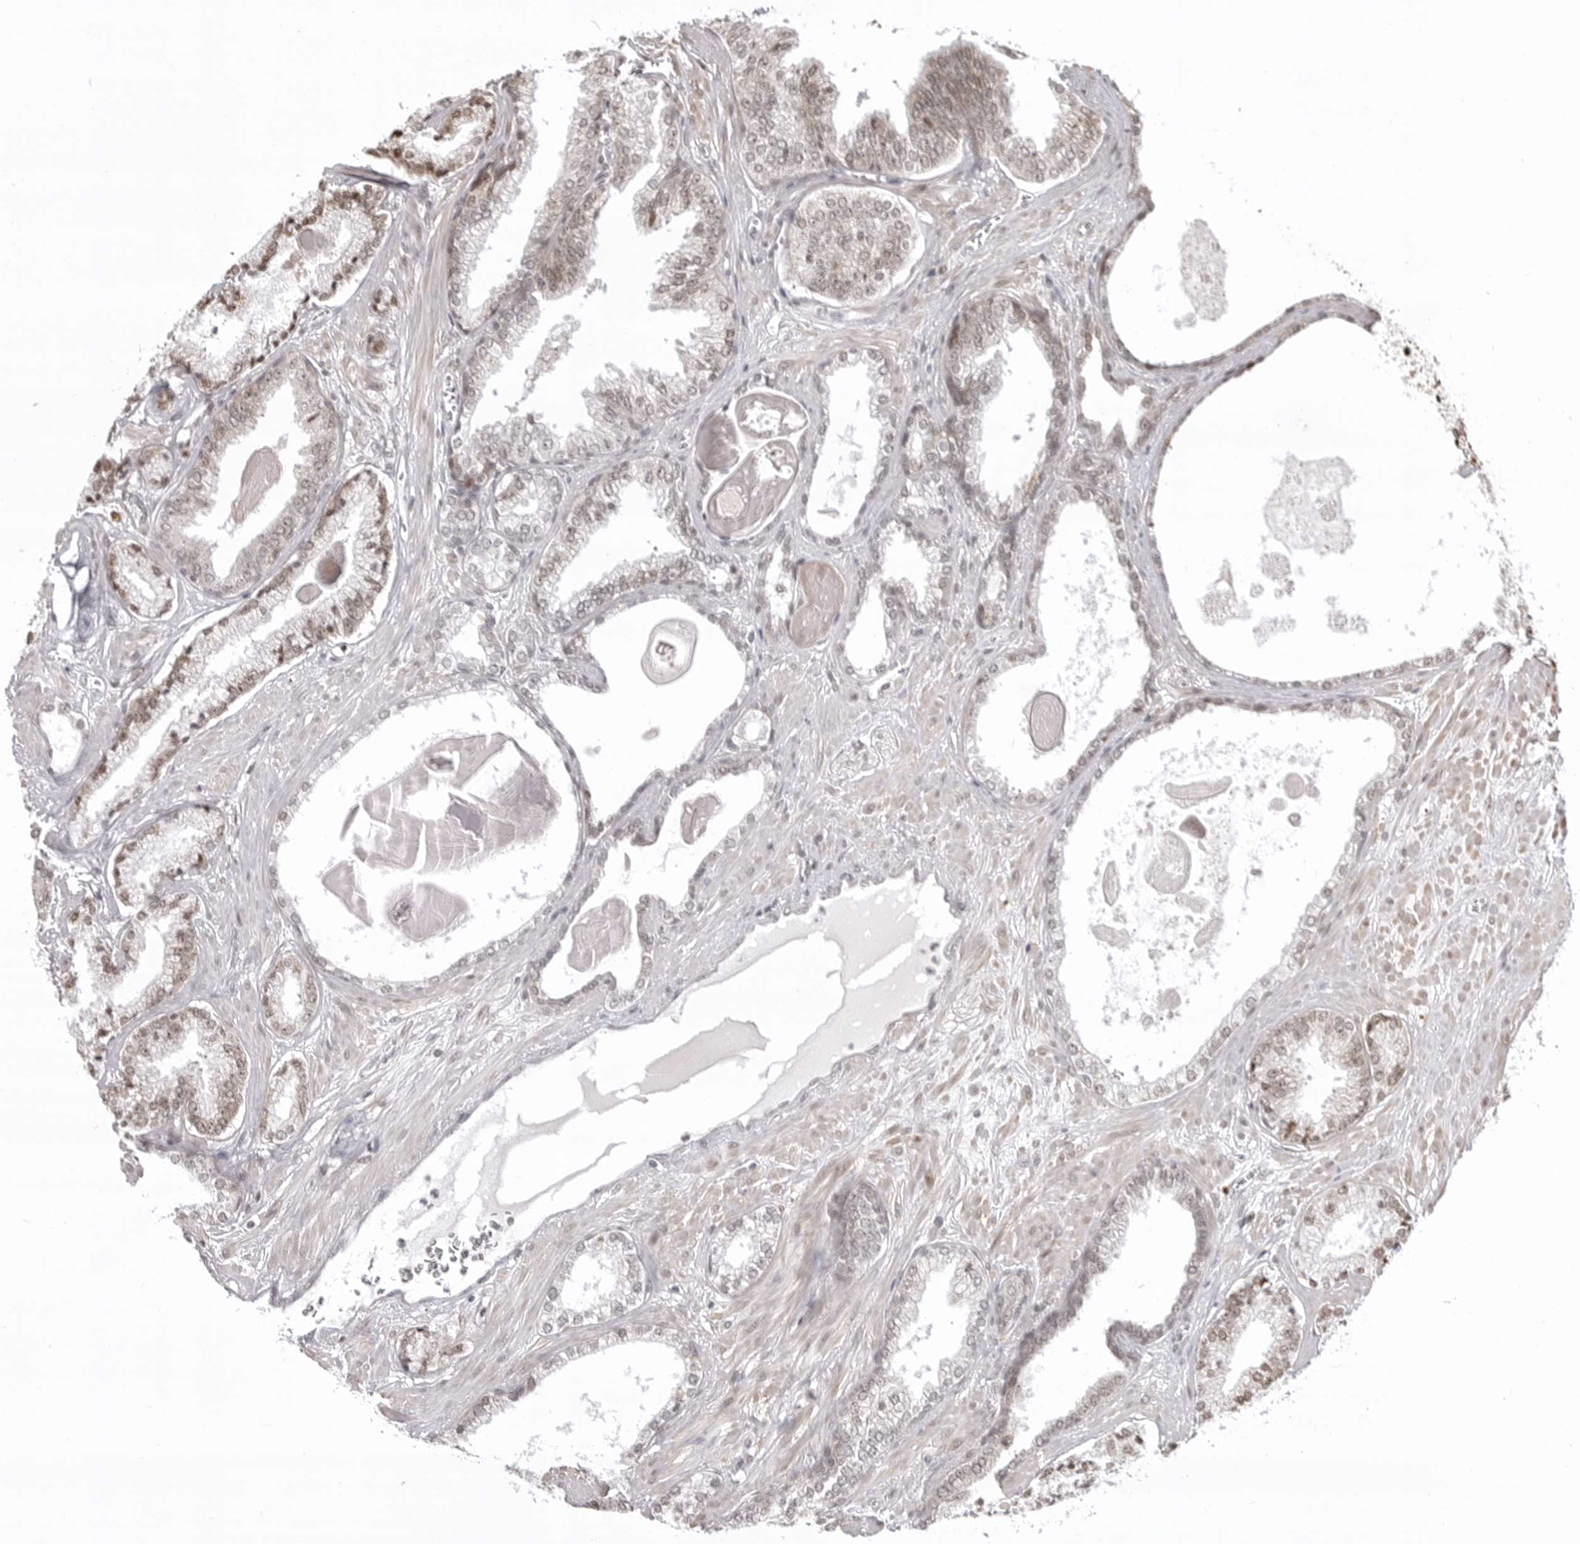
{"staining": {"intensity": "weak", "quantity": "<25%", "location": "cytoplasmic/membranous,nuclear"}, "tissue": "prostate cancer", "cell_type": "Tumor cells", "image_type": "cancer", "snomed": [{"axis": "morphology", "description": "Adenocarcinoma, Low grade"}, {"axis": "topography", "description": "Prostate"}], "caption": "Immunohistochemistry (IHC) micrograph of neoplastic tissue: low-grade adenocarcinoma (prostate) stained with DAB exhibits no significant protein staining in tumor cells. Brightfield microscopy of immunohistochemistry (IHC) stained with DAB (brown) and hematoxylin (blue), captured at high magnification.", "gene": "PHF3", "patient": {"sex": "male", "age": 70}}